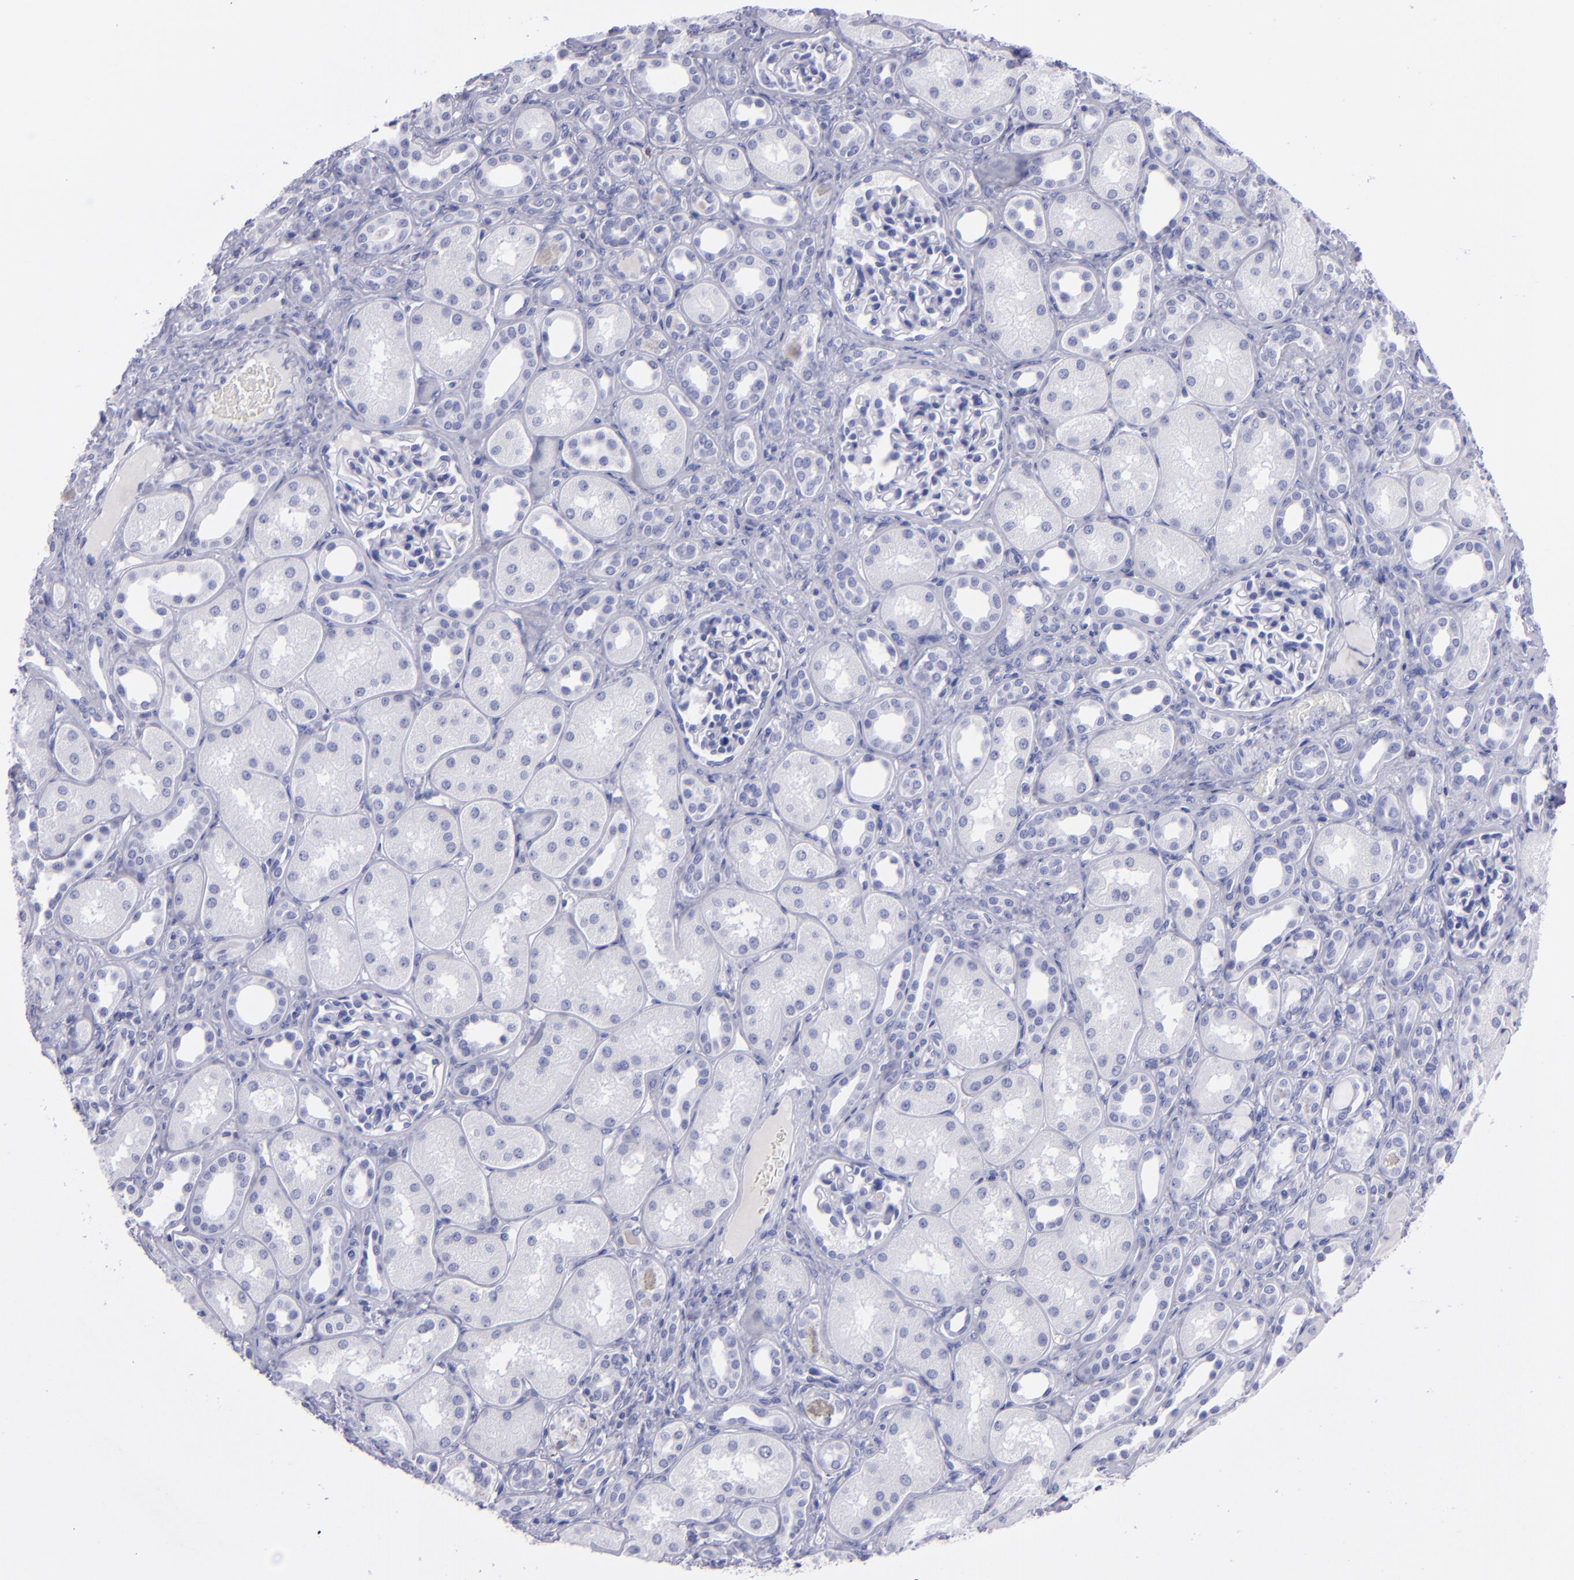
{"staining": {"intensity": "negative", "quantity": "none", "location": "none"}, "tissue": "kidney", "cell_type": "Cells in glomeruli", "image_type": "normal", "snomed": [{"axis": "morphology", "description": "Normal tissue, NOS"}, {"axis": "topography", "description": "Kidney"}], "caption": "A photomicrograph of kidney stained for a protein reveals no brown staining in cells in glomeruli.", "gene": "CD37", "patient": {"sex": "male", "age": 7}}